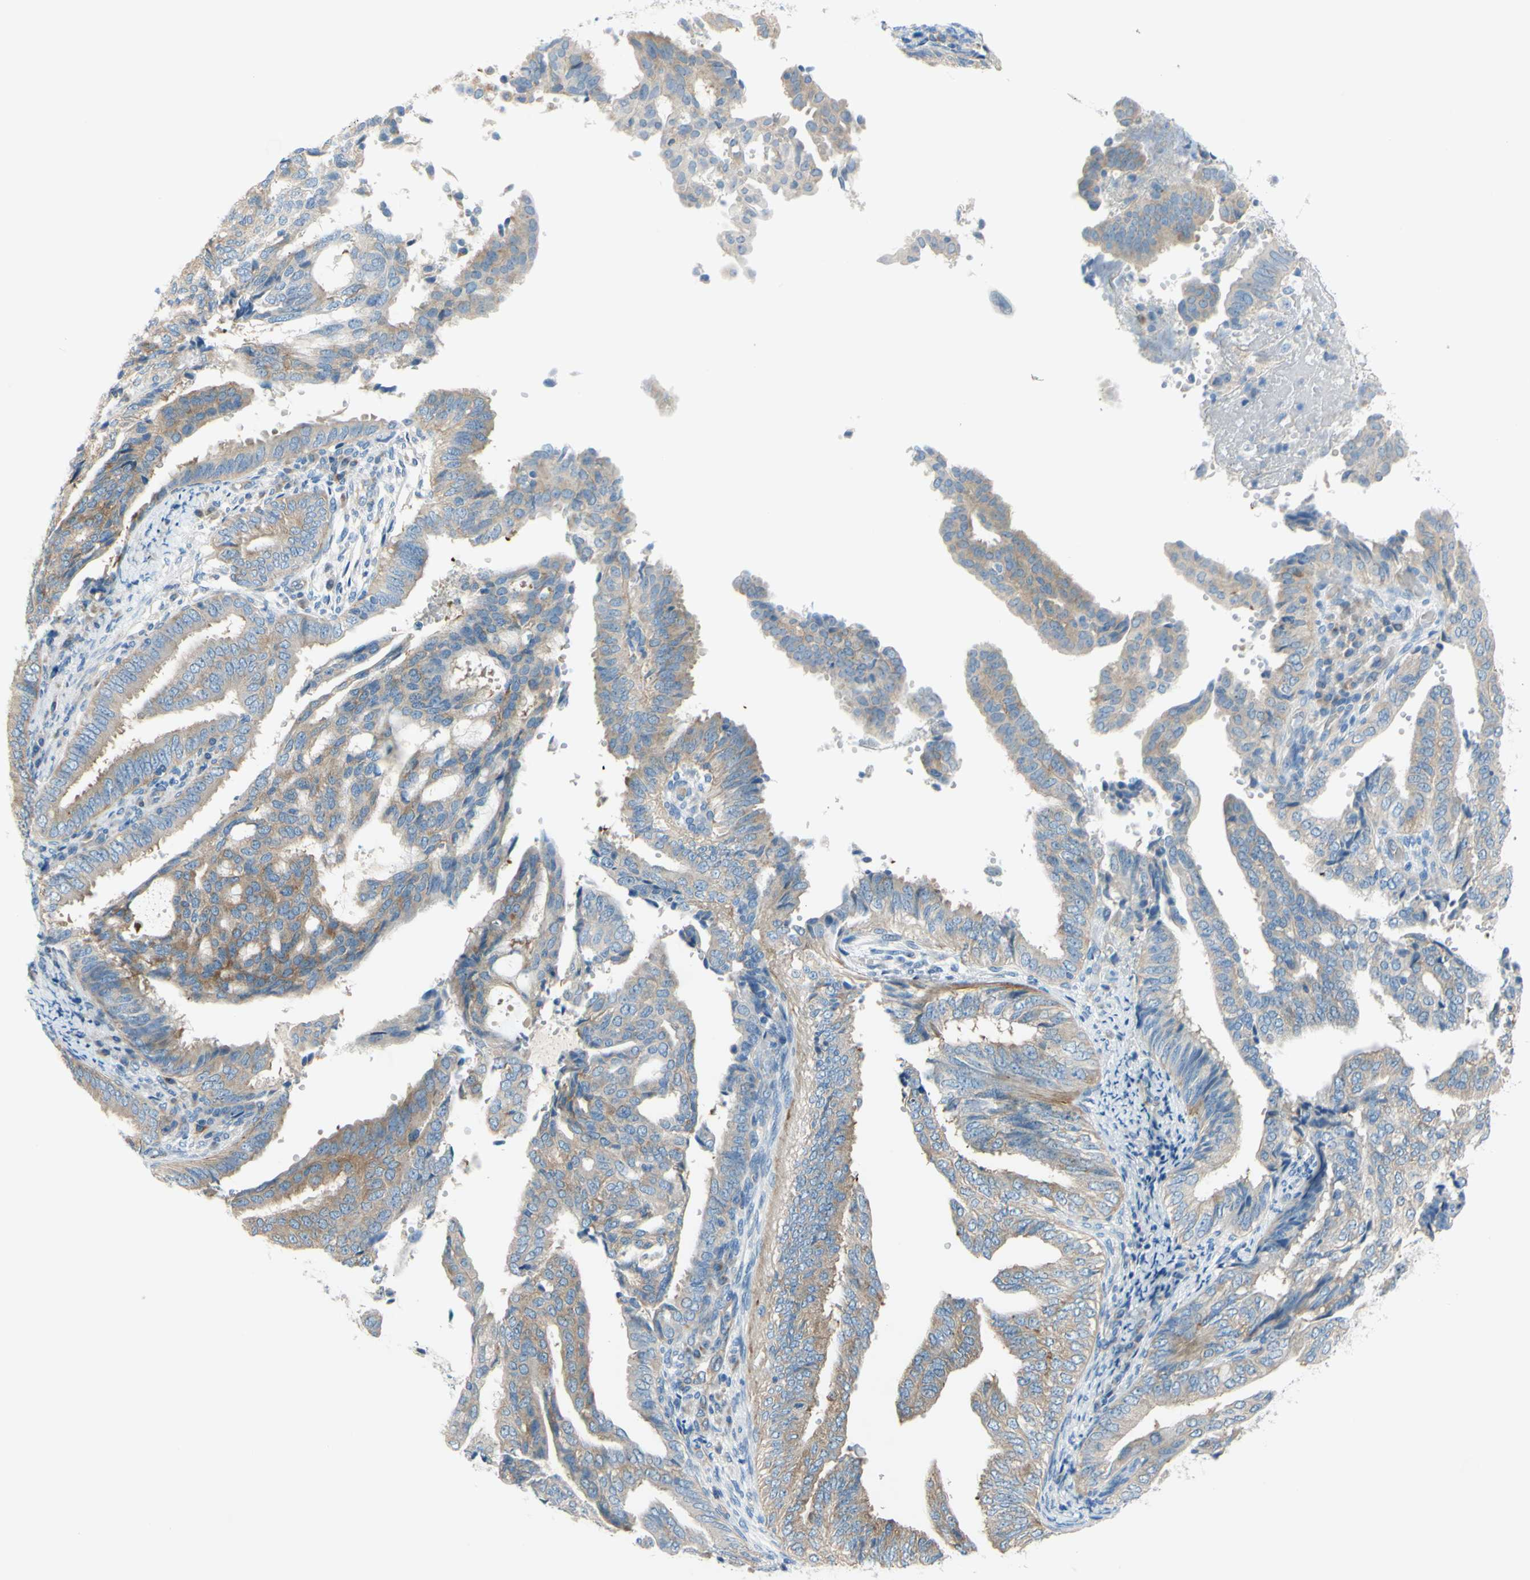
{"staining": {"intensity": "weak", "quantity": ">75%", "location": "cytoplasmic/membranous"}, "tissue": "endometrial cancer", "cell_type": "Tumor cells", "image_type": "cancer", "snomed": [{"axis": "morphology", "description": "Adenocarcinoma, NOS"}, {"axis": "topography", "description": "Endometrium"}], "caption": "Human endometrial cancer stained with a brown dye shows weak cytoplasmic/membranous positive expression in about >75% of tumor cells.", "gene": "FRMD4B", "patient": {"sex": "female", "age": 58}}